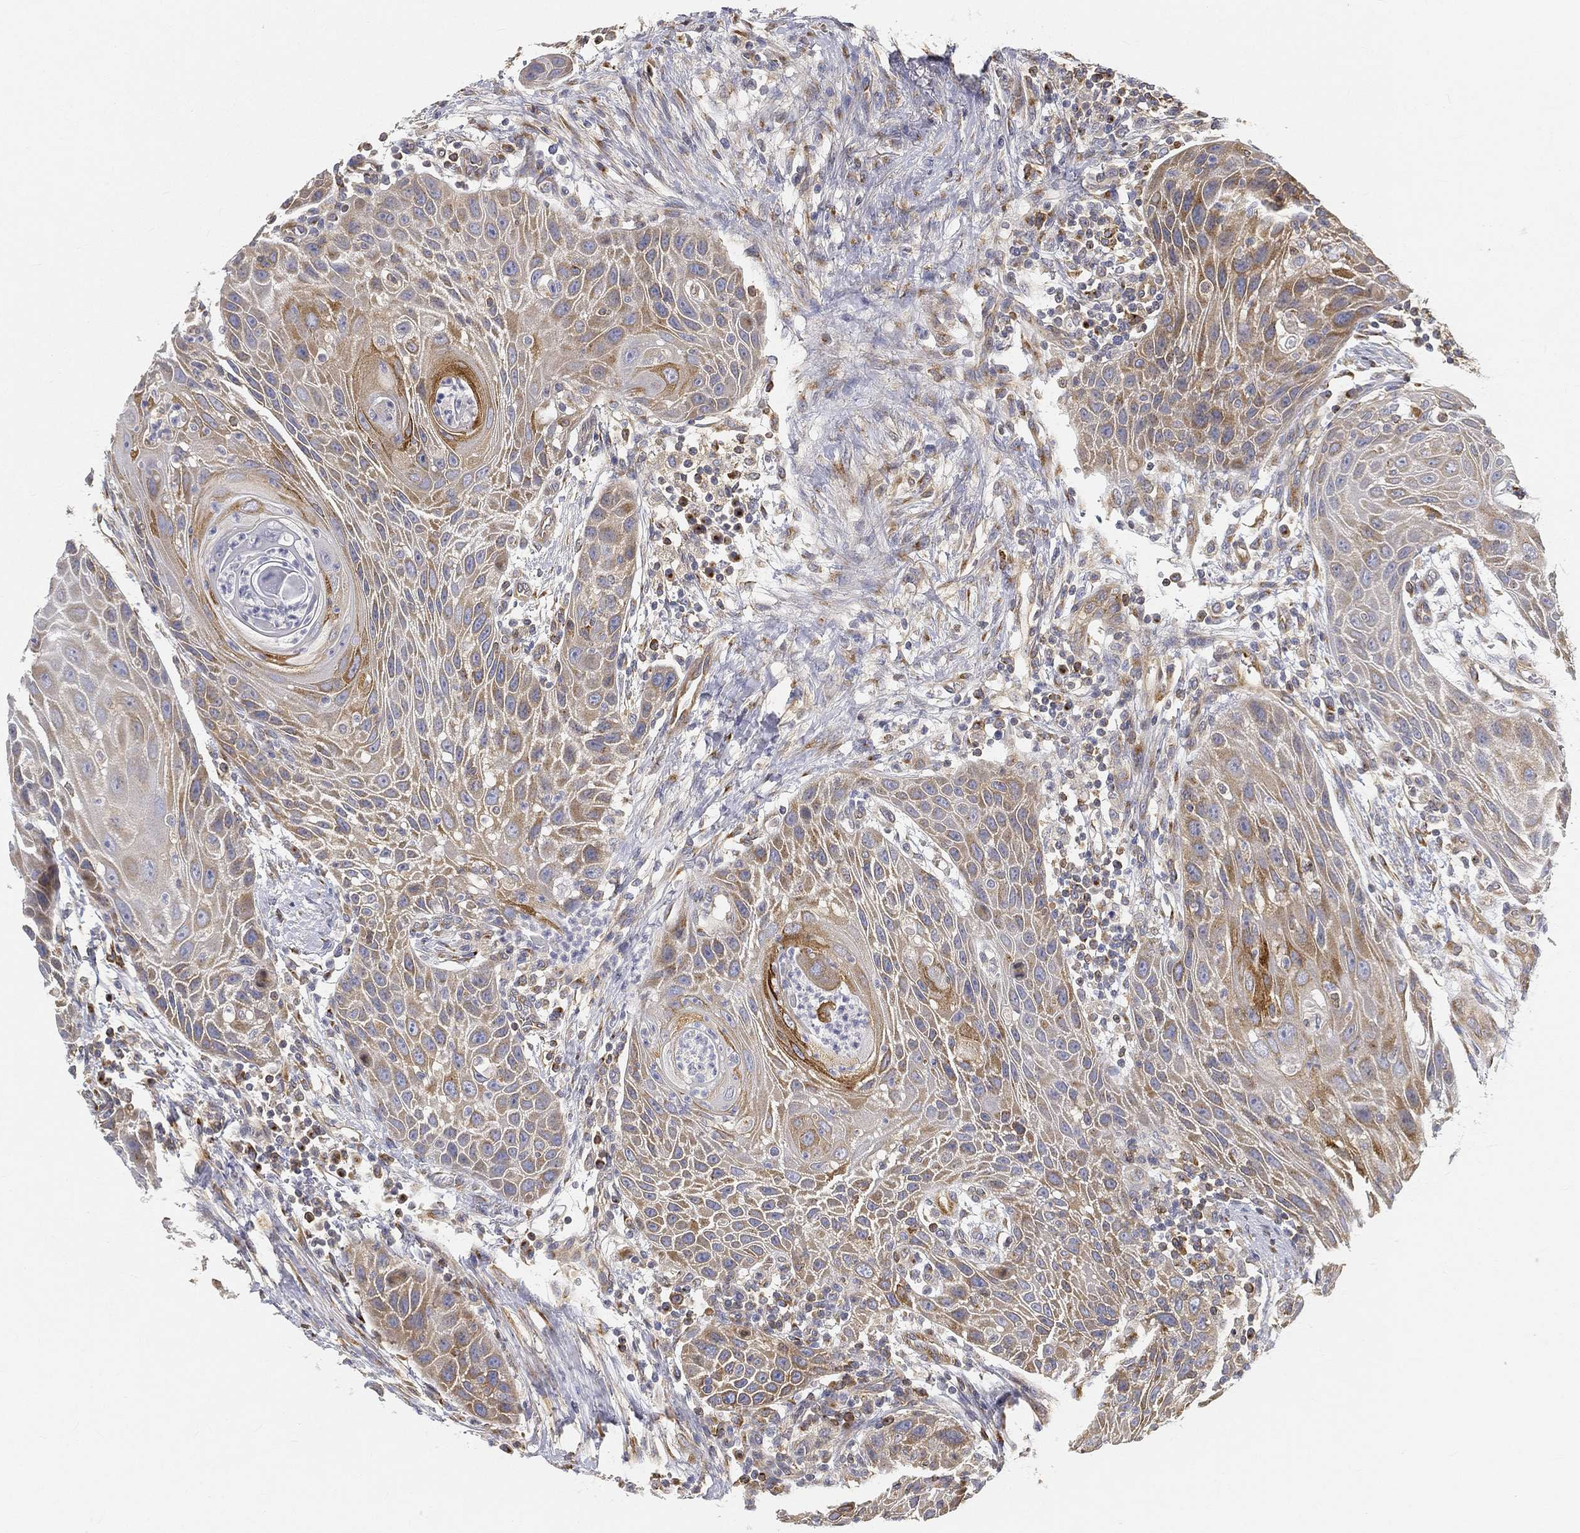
{"staining": {"intensity": "strong", "quantity": "25%-75%", "location": "cytoplasmic/membranous"}, "tissue": "head and neck cancer", "cell_type": "Tumor cells", "image_type": "cancer", "snomed": [{"axis": "morphology", "description": "Squamous cell carcinoma, NOS"}, {"axis": "topography", "description": "Head-Neck"}], "caption": "Head and neck squamous cell carcinoma stained with a brown dye displays strong cytoplasmic/membranous positive expression in about 25%-75% of tumor cells.", "gene": "TMEM25", "patient": {"sex": "male", "age": 69}}